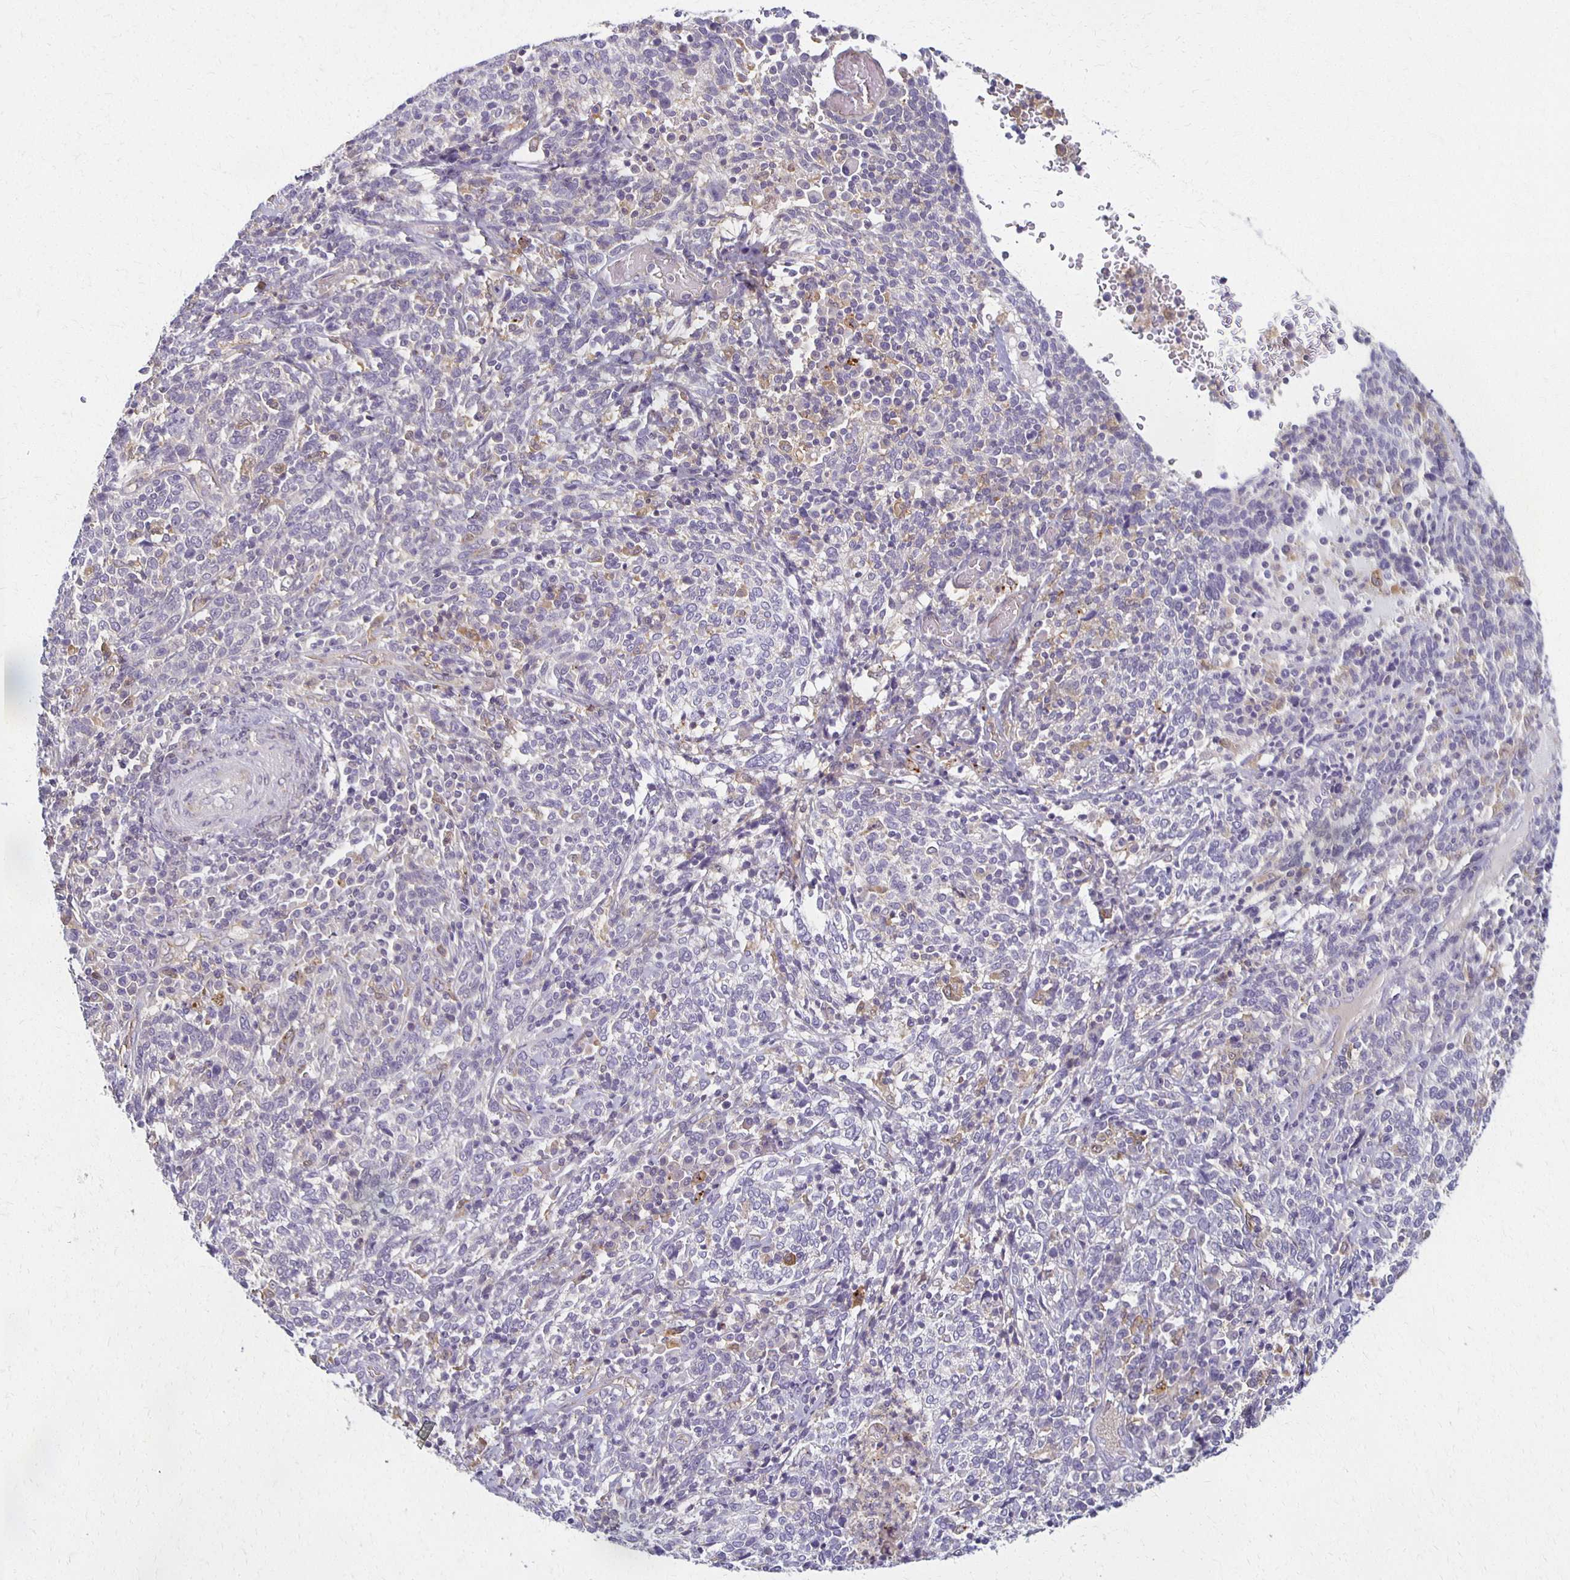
{"staining": {"intensity": "negative", "quantity": "none", "location": "none"}, "tissue": "cervical cancer", "cell_type": "Tumor cells", "image_type": "cancer", "snomed": [{"axis": "morphology", "description": "Squamous cell carcinoma, NOS"}, {"axis": "topography", "description": "Cervix"}], "caption": "This is an immunohistochemistry image of human cervical cancer (squamous cell carcinoma). There is no expression in tumor cells.", "gene": "GPX4", "patient": {"sex": "female", "age": 46}}